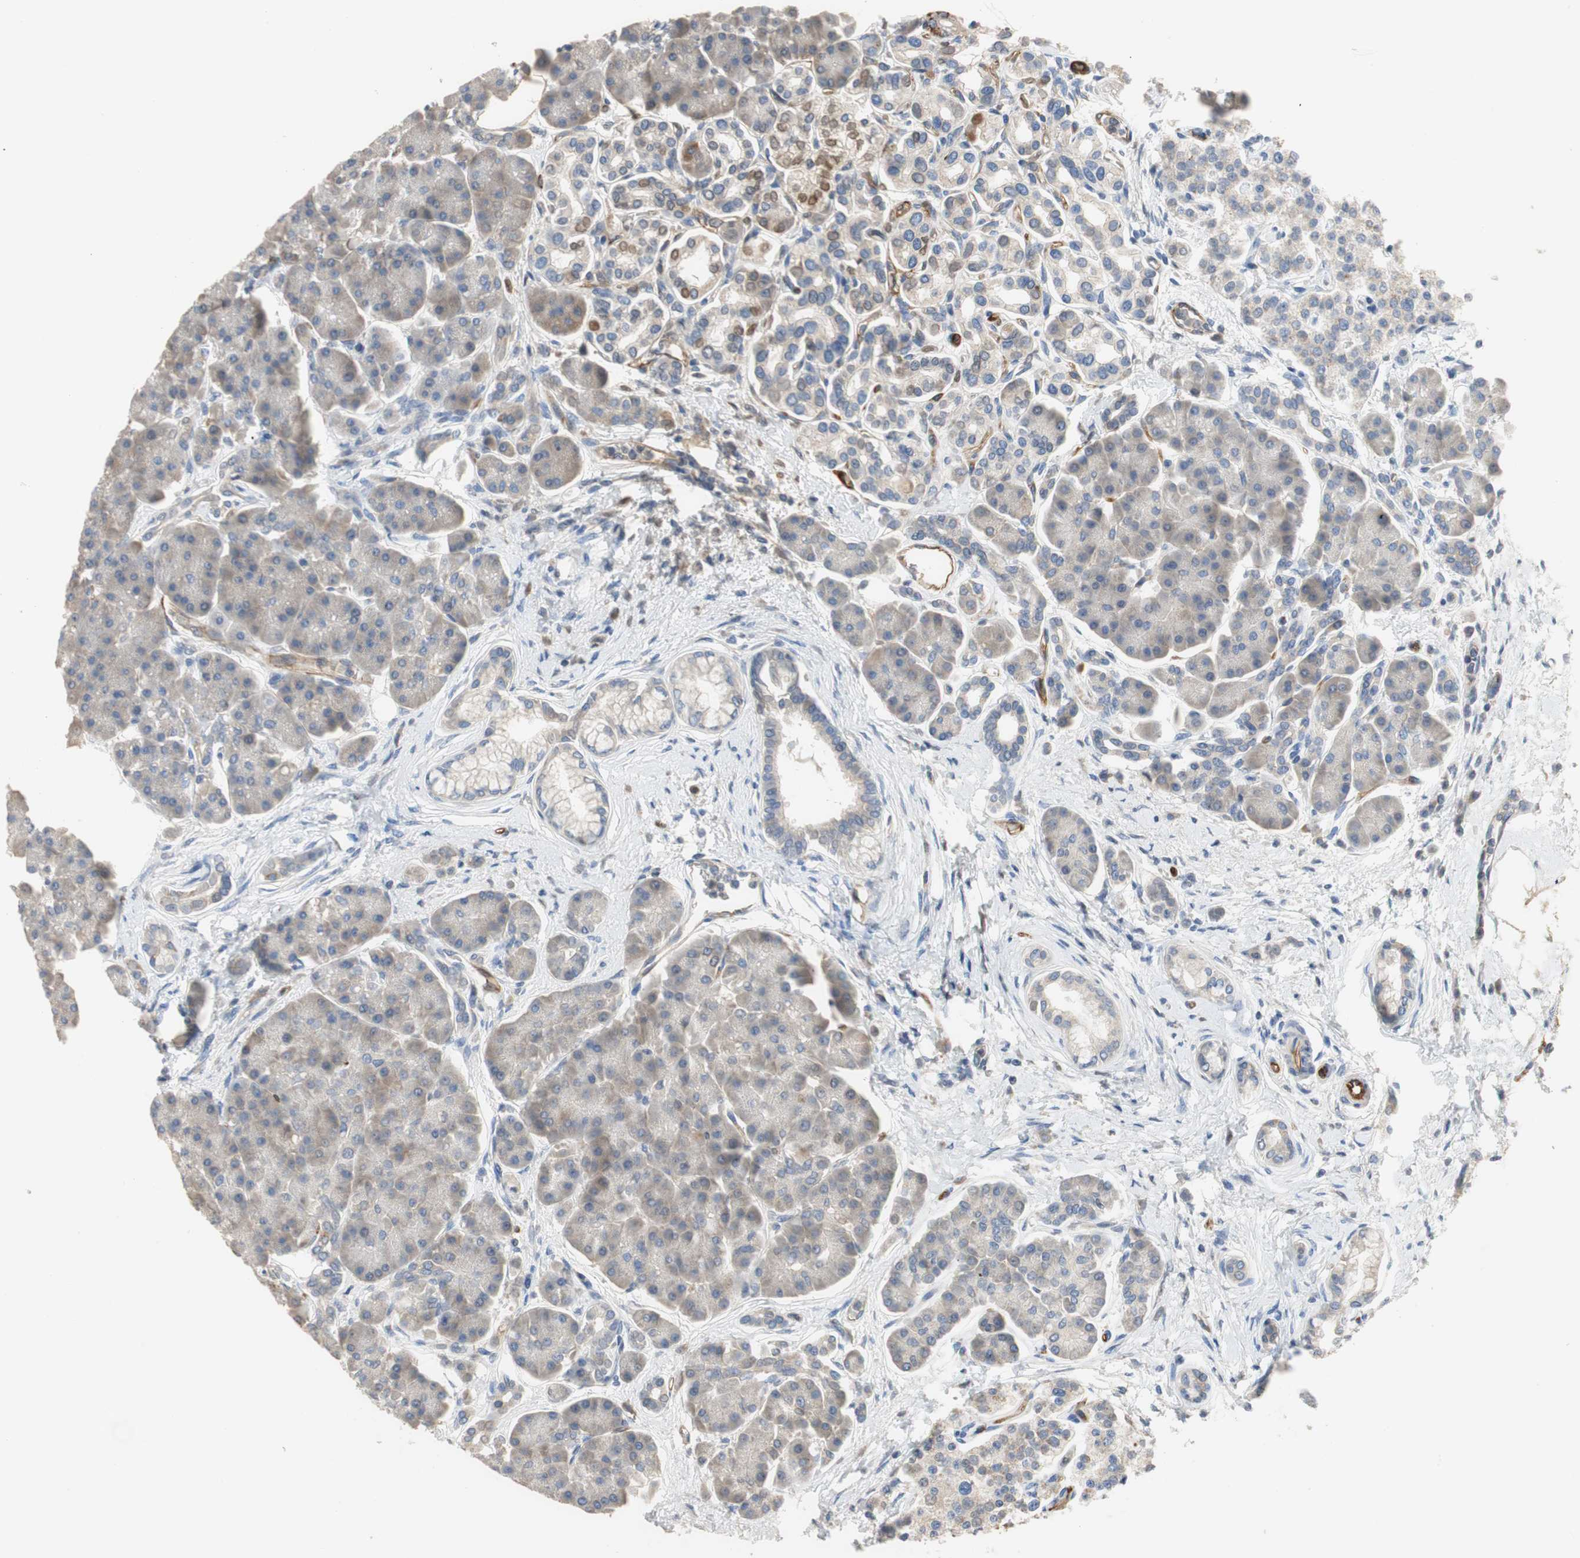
{"staining": {"intensity": "weak", "quantity": "25%-75%", "location": "cytoplasmic/membranous"}, "tissue": "pancreas", "cell_type": "Exocrine glandular cells", "image_type": "normal", "snomed": [{"axis": "morphology", "description": "Normal tissue, NOS"}, {"axis": "topography", "description": "Pancreas"}], "caption": "Exocrine glandular cells display low levels of weak cytoplasmic/membranous positivity in approximately 25%-75% of cells in unremarkable human pancreas.", "gene": "ALPL", "patient": {"sex": "female", "age": 70}}